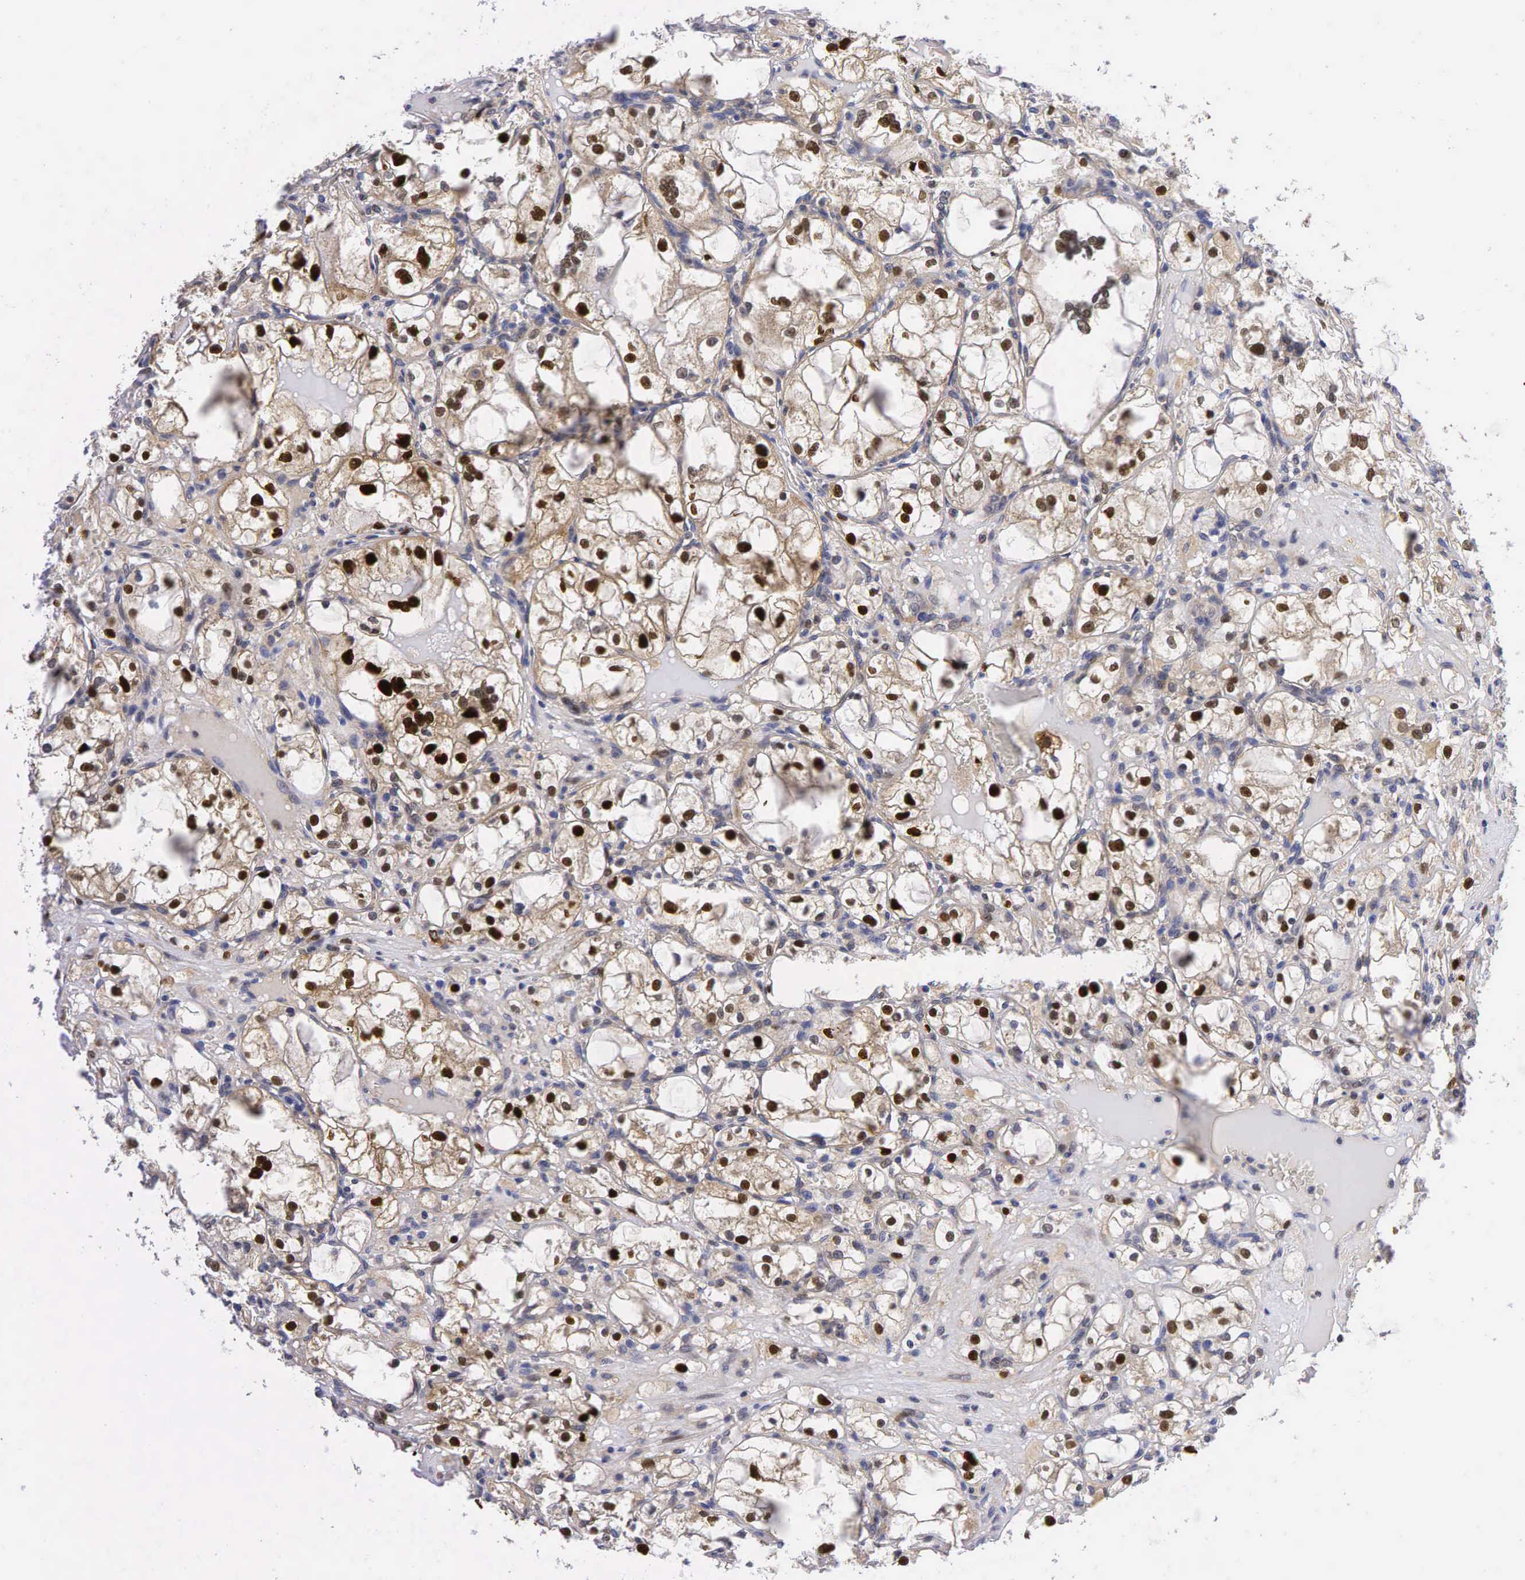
{"staining": {"intensity": "strong", "quantity": ">75%", "location": "nuclear"}, "tissue": "renal cancer", "cell_type": "Tumor cells", "image_type": "cancer", "snomed": [{"axis": "morphology", "description": "Adenocarcinoma, NOS"}, {"axis": "topography", "description": "Kidney"}], "caption": "DAB (3,3'-diaminobenzidine) immunohistochemical staining of human renal cancer demonstrates strong nuclear protein expression in about >75% of tumor cells. (Stains: DAB (3,3'-diaminobenzidine) in brown, nuclei in blue, Microscopy: brightfield microscopy at high magnification).", "gene": "CCND1", "patient": {"sex": "male", "age": 61}}